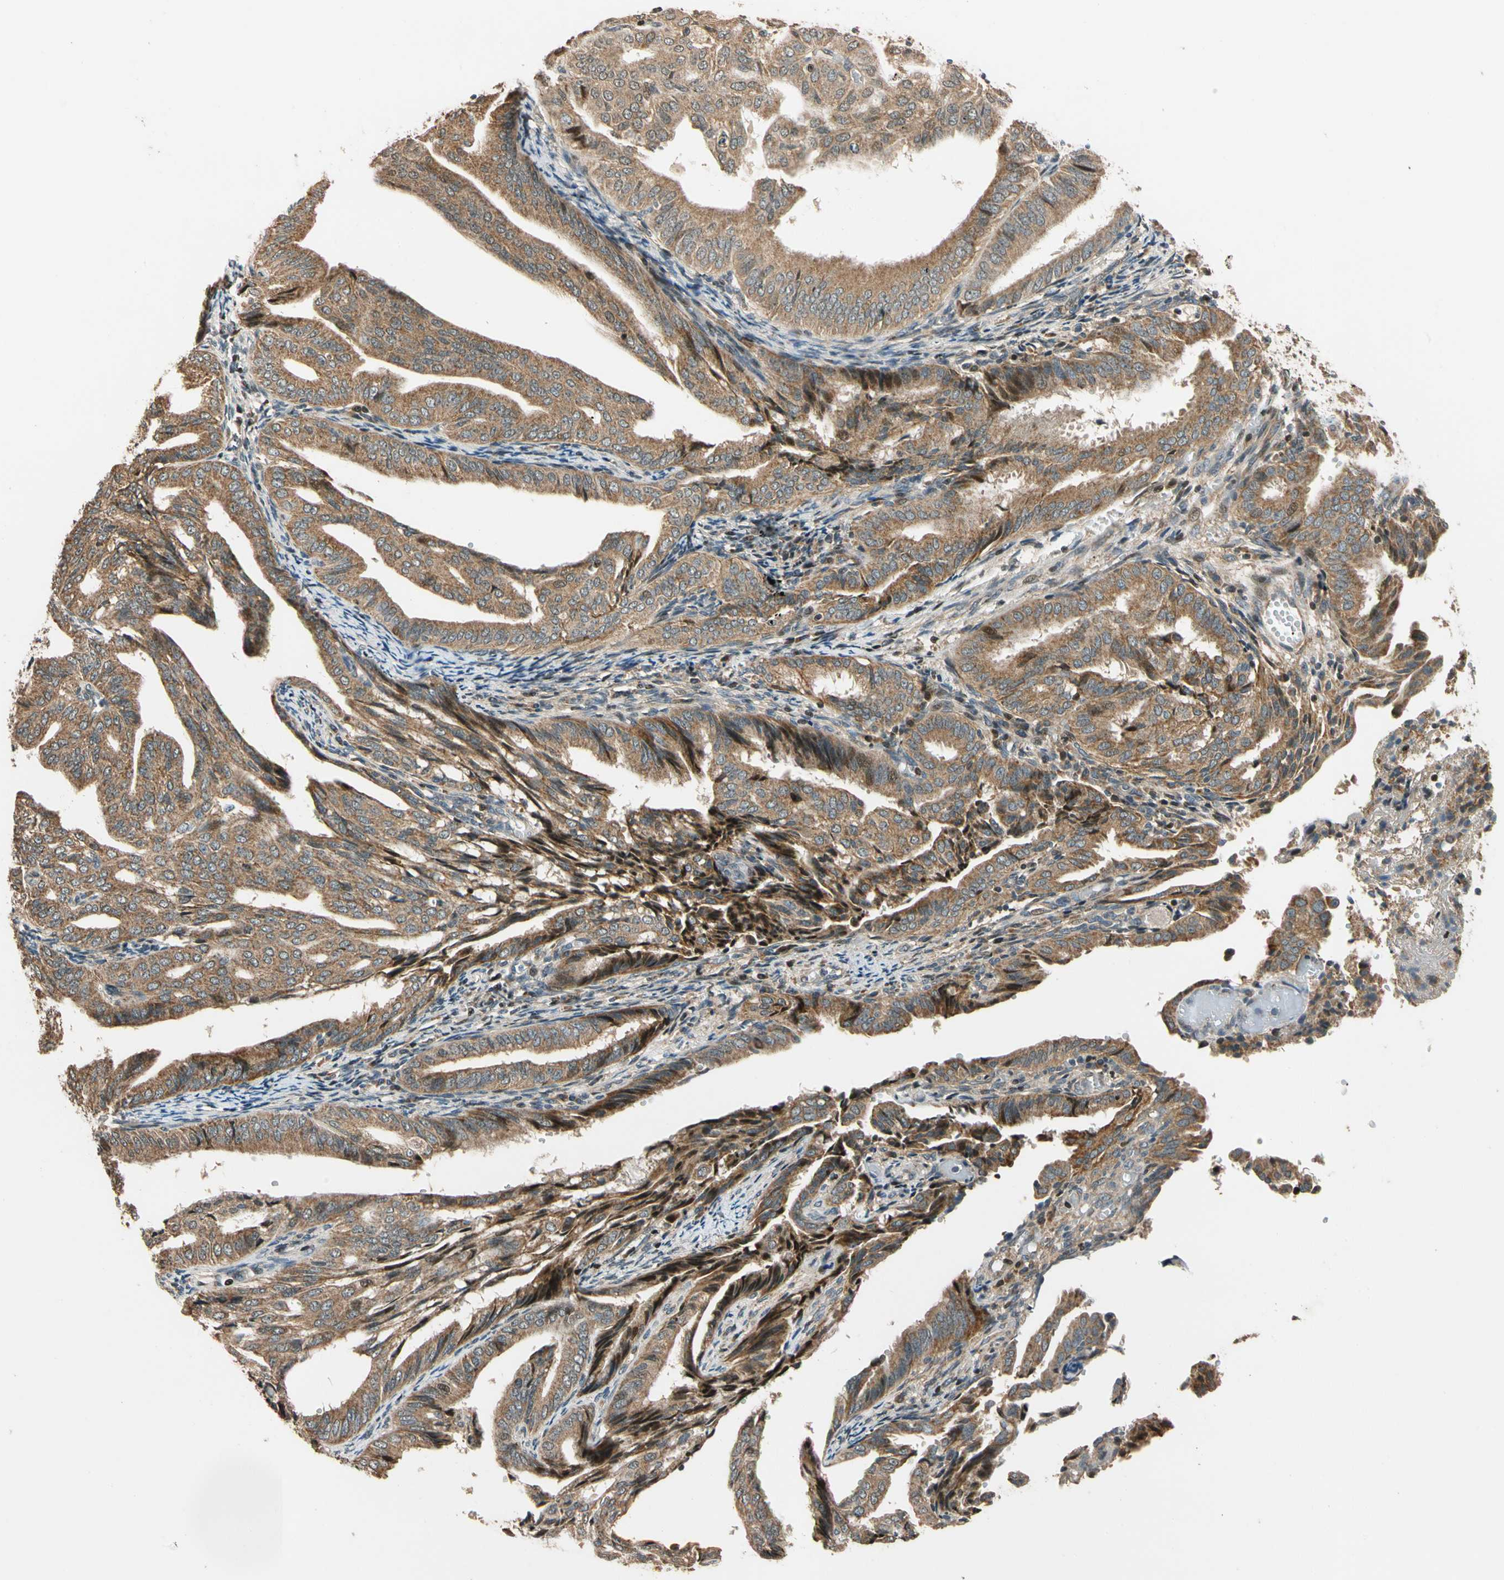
{"staining": {"intensity": "moderate", "quantity": ">75%", "location": "cytoplasmic/membranous"}, "tissue": "endometrial cancer", "cell_type": "Tumor cells", "image_type": "cancer", "snomed": [{"axis": "morphology", "description": "Adenocarcinoma, NOS"}, {"axis": "topography", "description": "Endometrium"}], "caption": "This photomicrograph exhibits immunohistochemistry staining of endometrial adenocarcinoma, with medium moderate cytoplasmic/membranous staining in approximately >75% of tumor cells.", "gene": "HECW1", "patient": {"sex": "female", "age": 58}}